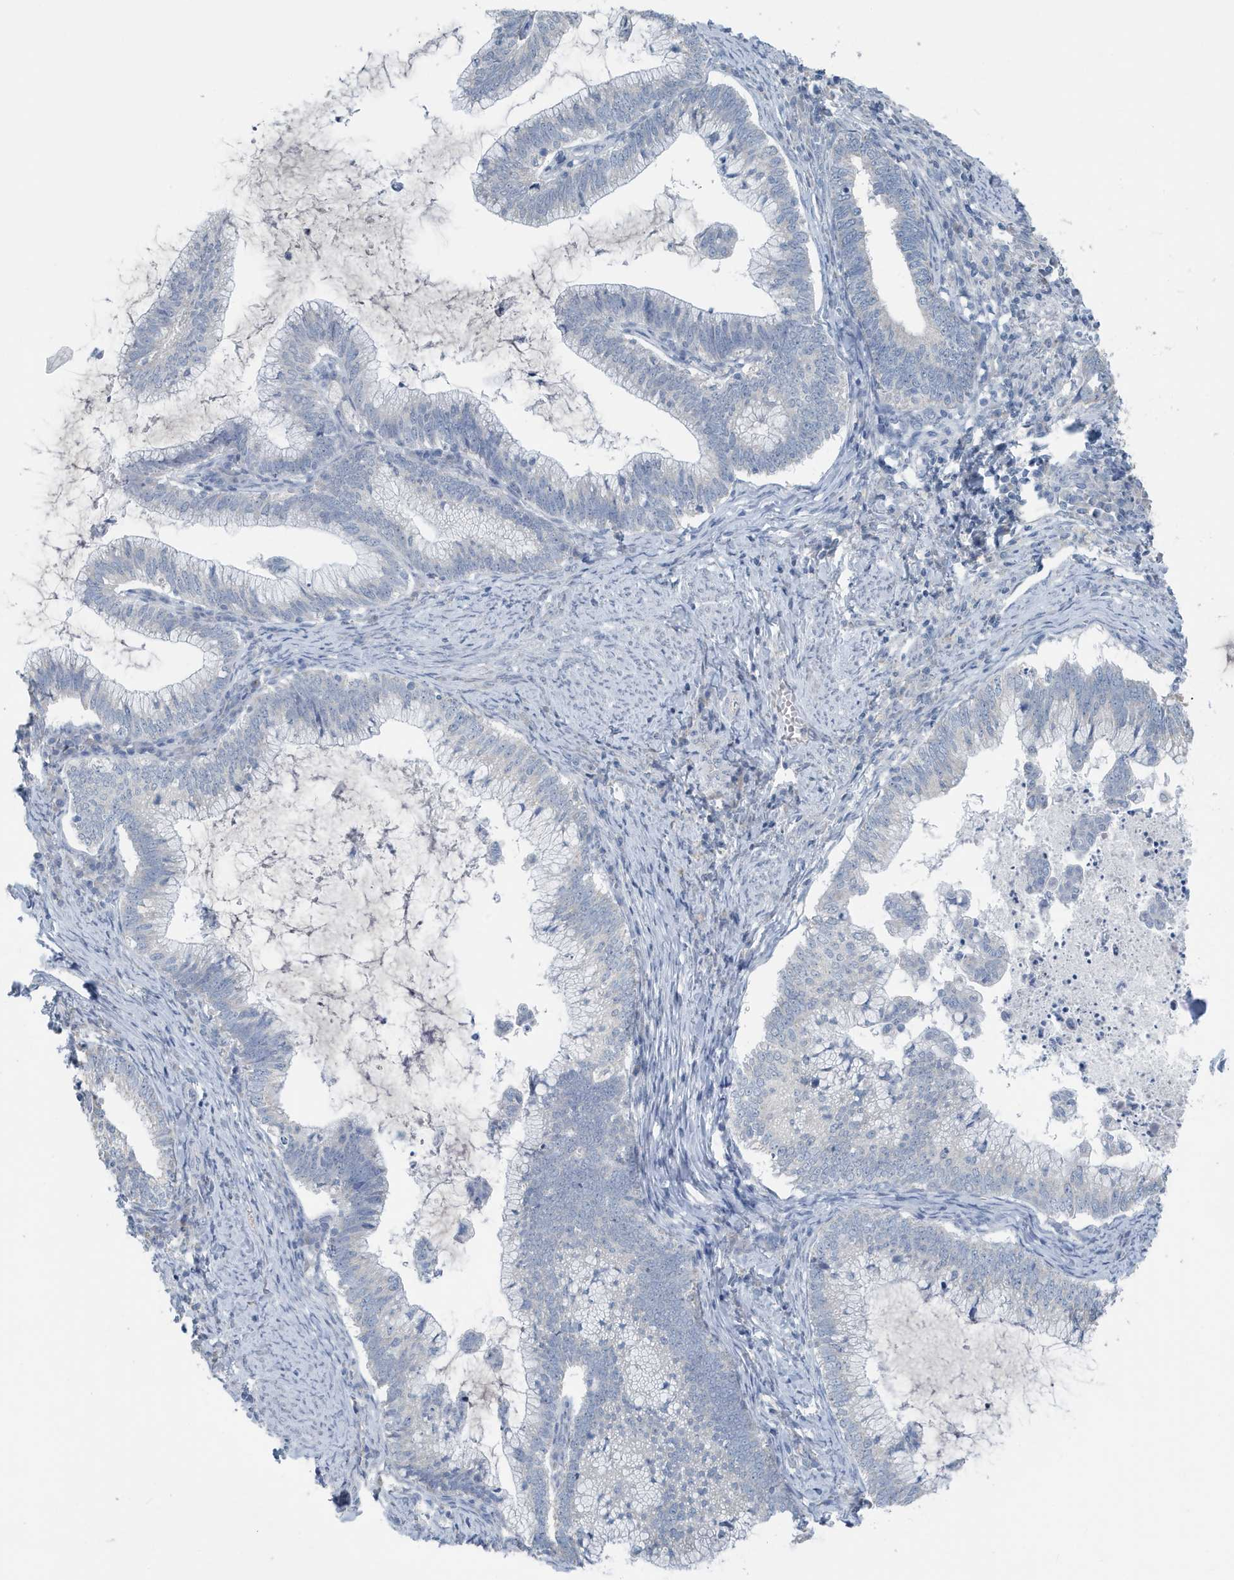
{"staining": {"intensity": "negative", "quantity": "none", "location": "none"}, "tissue": "cervical cancer", "cell_type": "Tumor cells", "image_type": "cancer", "snomed": [{"axis": "morphology", "description": "Adenocarcinoma, NOS"}, {"axis": "topography", "description": "Cervix"}], "caption": "A photomicrograph of cervical adenocarcinoma stained for a protein demonstrates no brown staining in tumor cells.", "gene": "UGT2B4", "patient": {"sex": "female", "age": 36}}